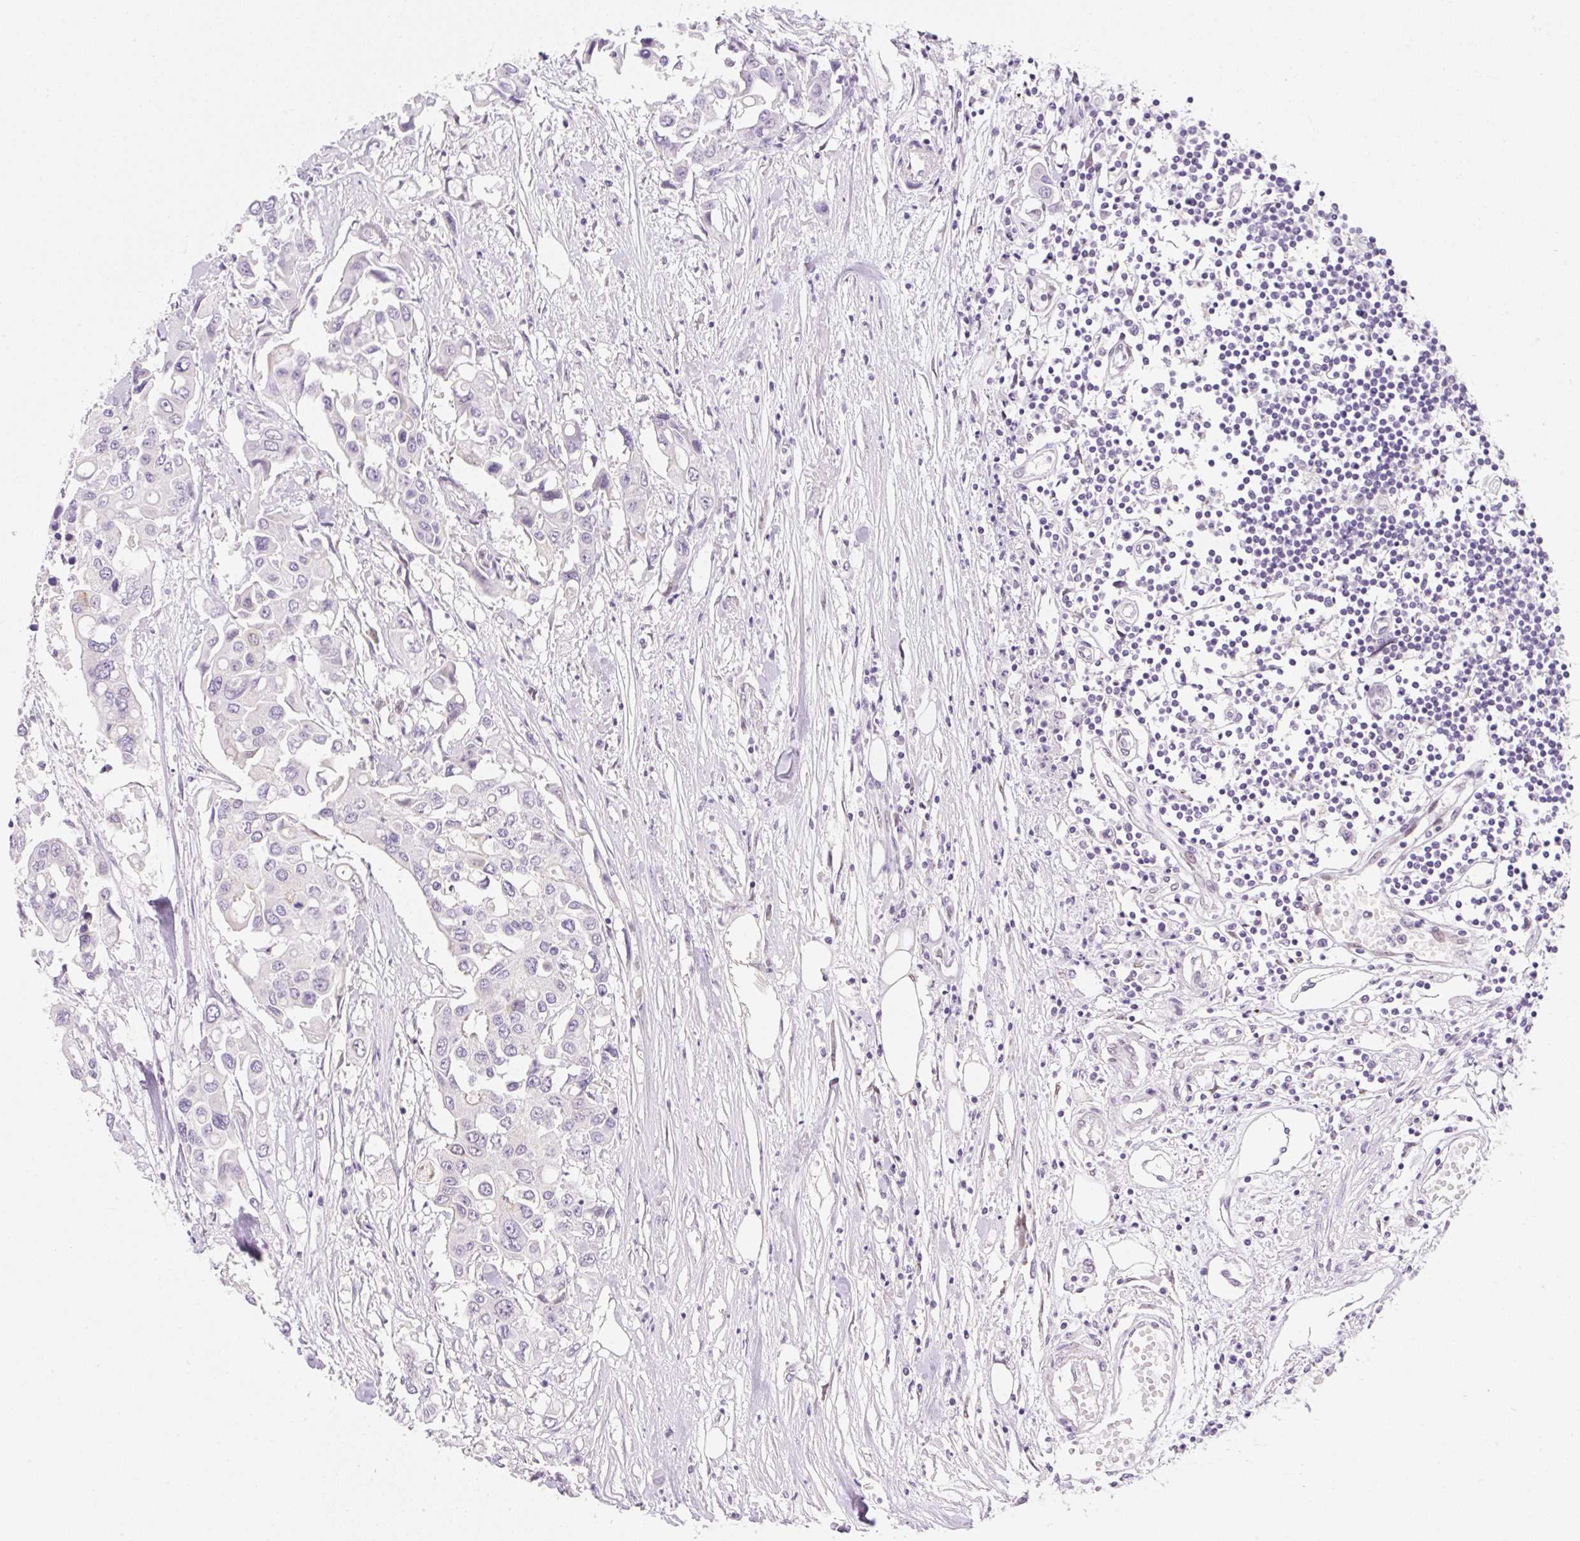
{"staining": {"intensity": "negative", "quantity": "none", "location": "none"}, "tissue": "colorectal cancer", "cell_type": "Tumor cells", "image_type": "cancer", "snomed": [{"axis": "morphology", "description": "Adenocarcinoma, NOS"}, {"axis": "topography", "description": "Colon"}], "caption": "Human colorectal cancer (adenocarcinoma) stained for a protein using immunohistochemistry (IHC) demonstrates no staining in tumor cells.", "gene": "SYNE3", "patient": {"sex": "male", "age": 77}}